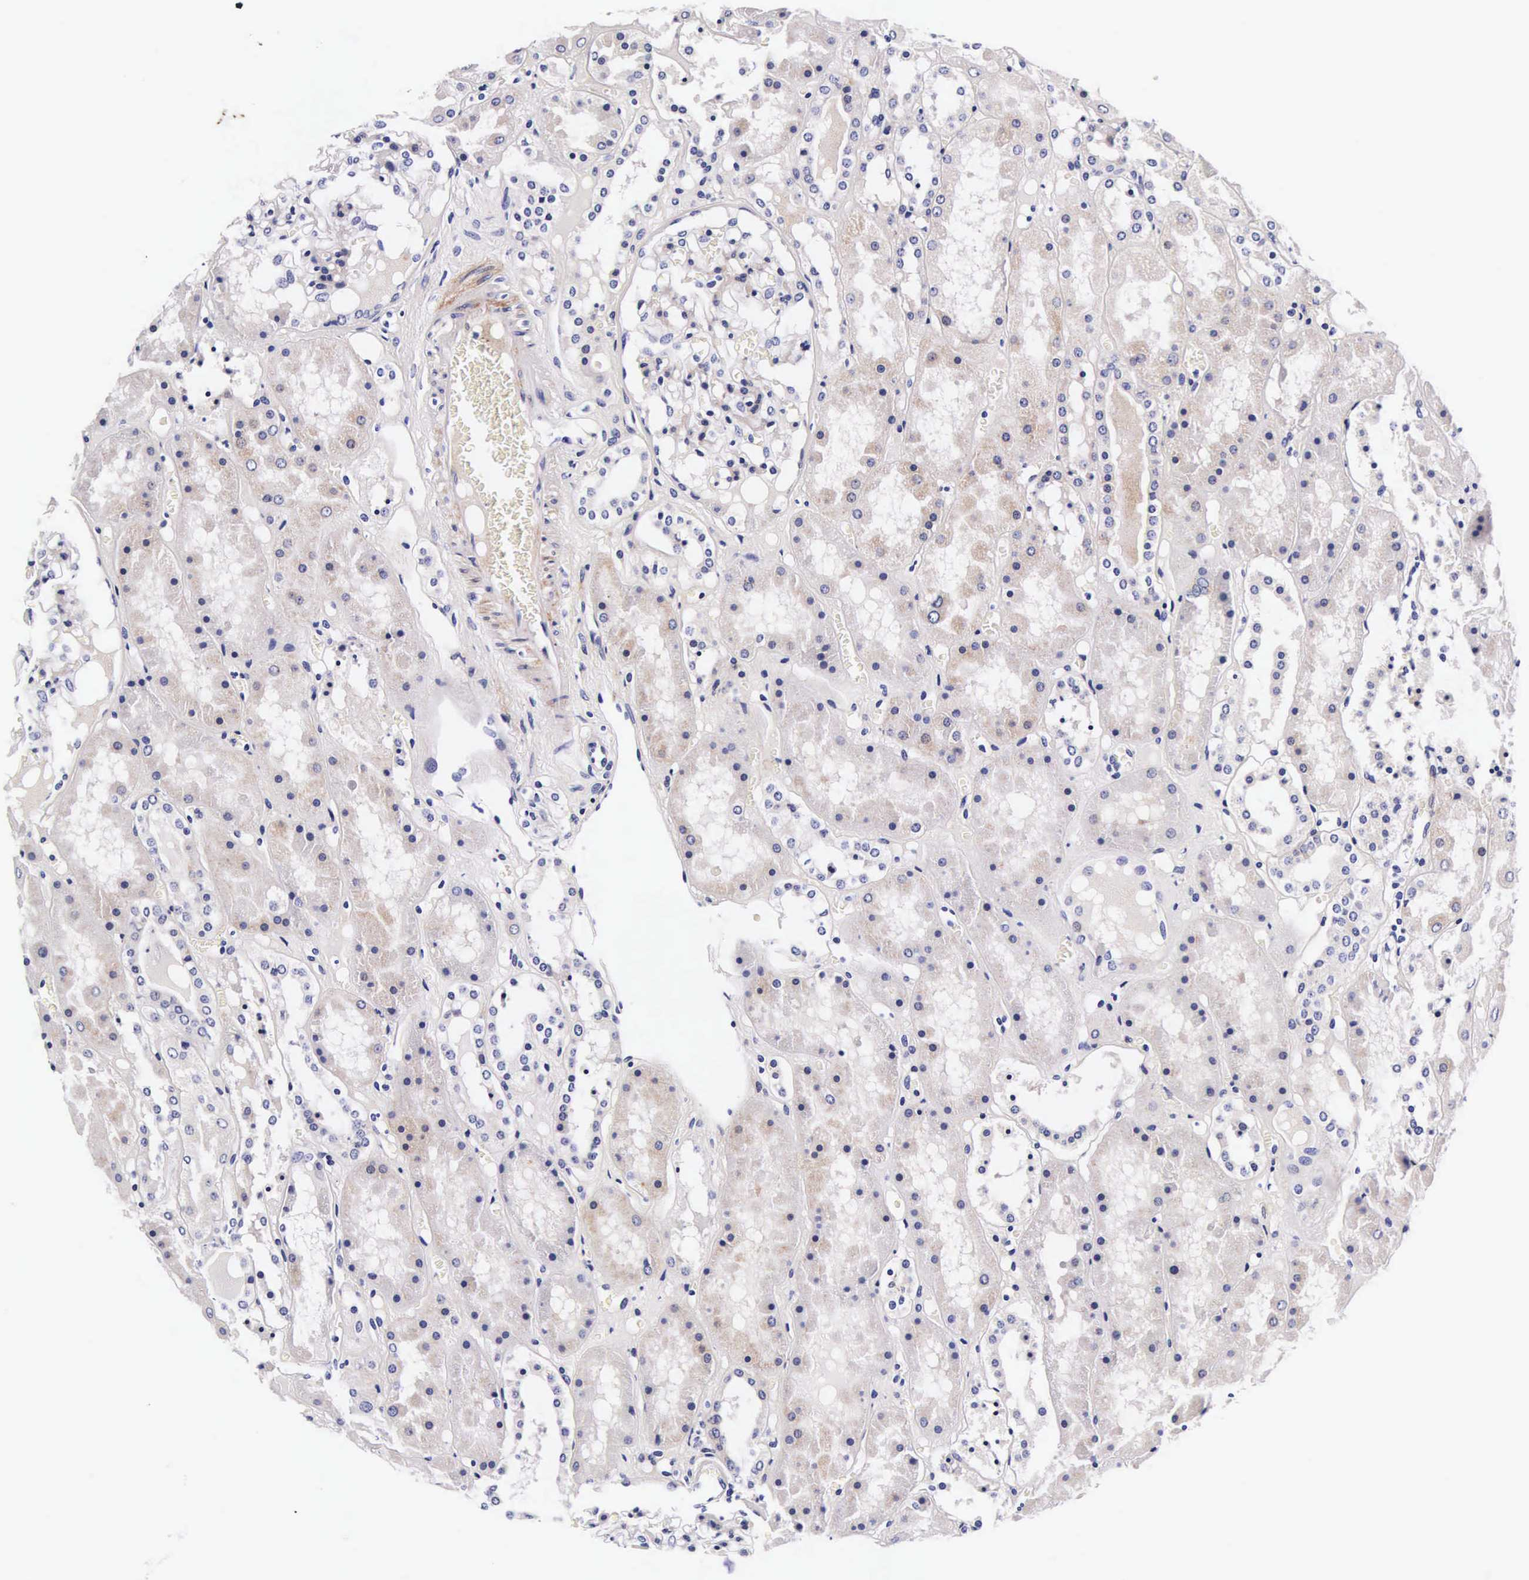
{"staining": {"intensity": "negative", "quantity": "none", "location": "none"}, "tissue": "kidney", "cell_type": "Cells in glomeruli", "image_type": "normal", "snomed": [{"axis": "morphology", "description": "Normal tissue, NOS"}, {"axis": "topography", "description": "Kidney"}], "caption": "An image of human kidney is negative for staining in cells in glomeruli. The staining was performed using DAB to visualize the protein expression in brown, while the nuclei were stained in blue with hematoxylin (Magnification: 20x).", "gene": "UPRT", "patient": {"sex": "male", "age": 36}}